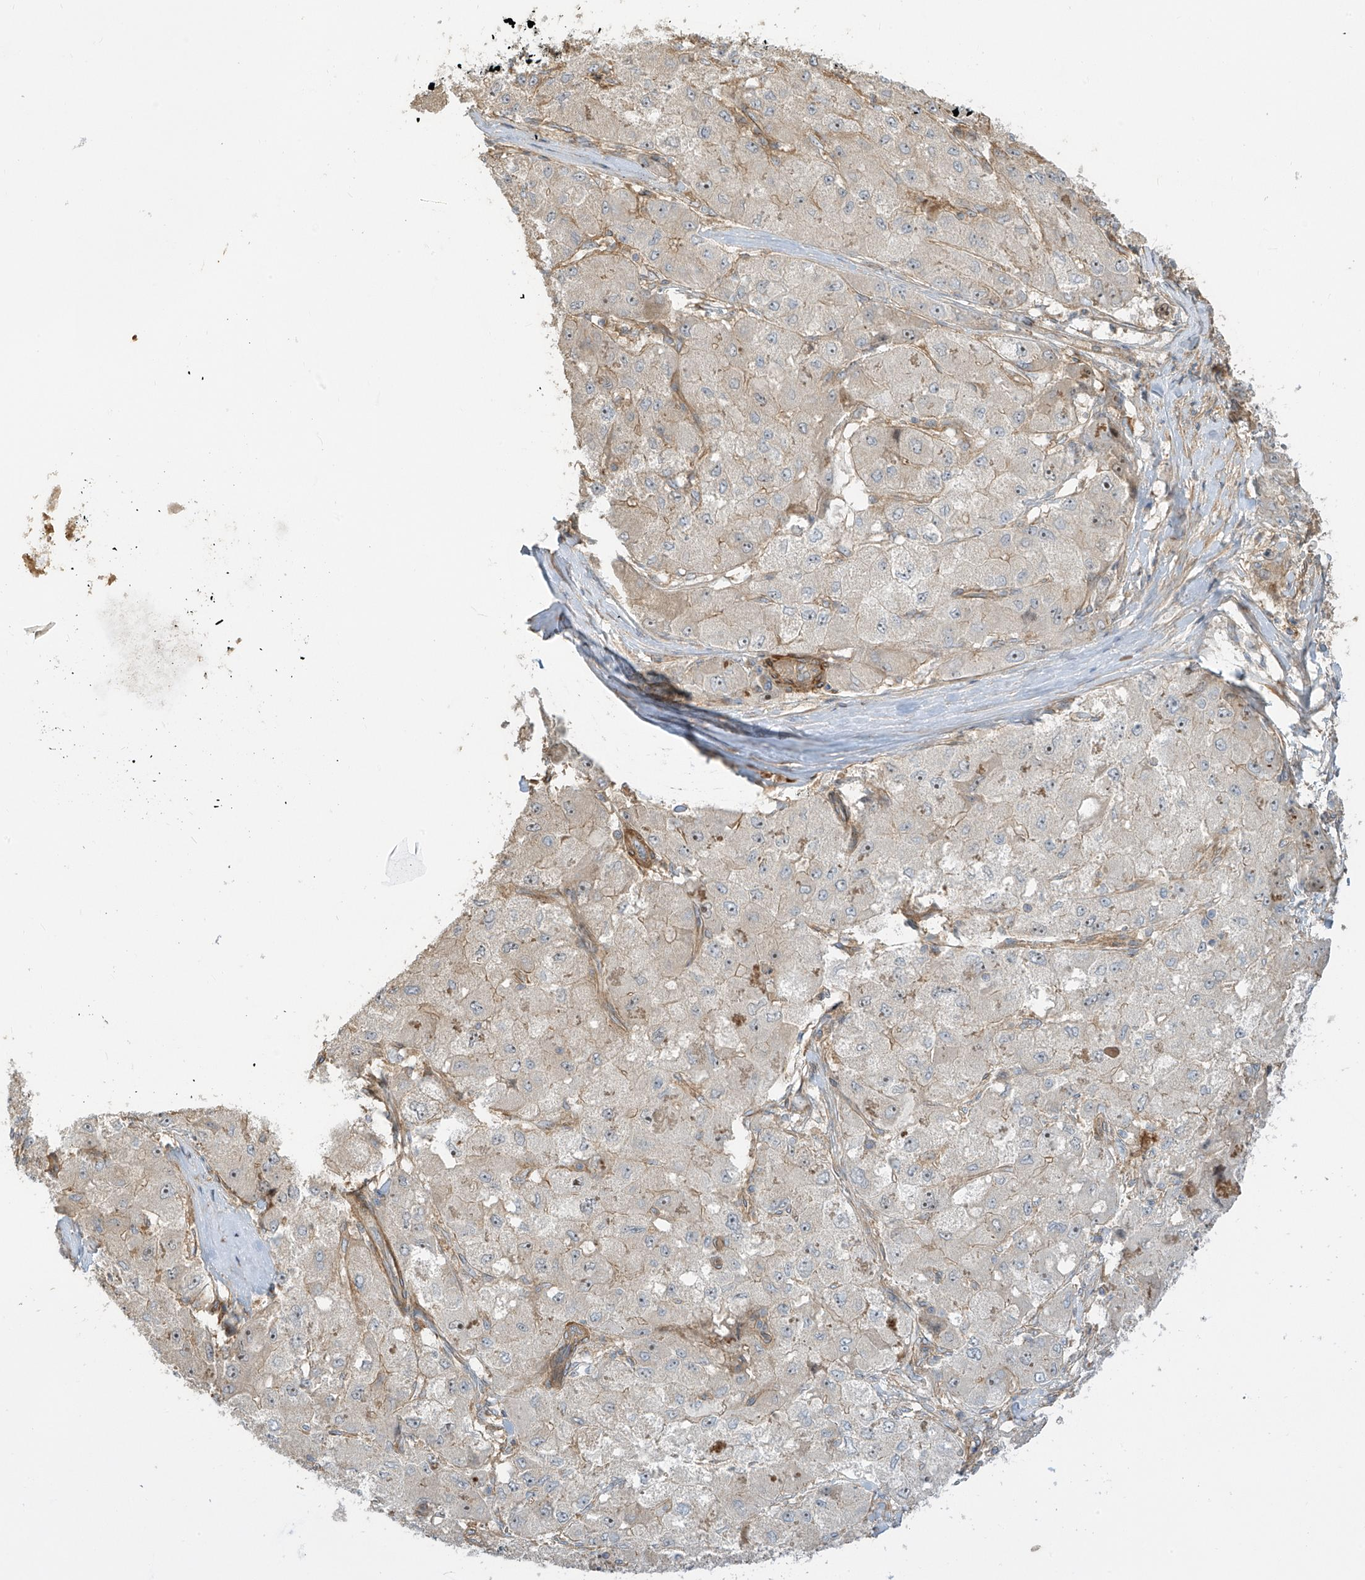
{"staining": {"intensity": "negative", "quantity": "none", "location": "none"}, "tissue": "liver cancer", "cell_type": "Tumor cells", "image_type": "cancer", "snomed": [{"axis": "morphology", "description": "Carcinoma, Hepatocellular, NOS"}, {"axis": "topography", "description": "Liver"}], "caption": "This is an immunohistochemistry histopathology image of human liver cancer (hepatocellular carcinoma). There is no staining in tumor cells.", "gene": "ENTR1", "patient": {"sex": "male", "age": 80}}